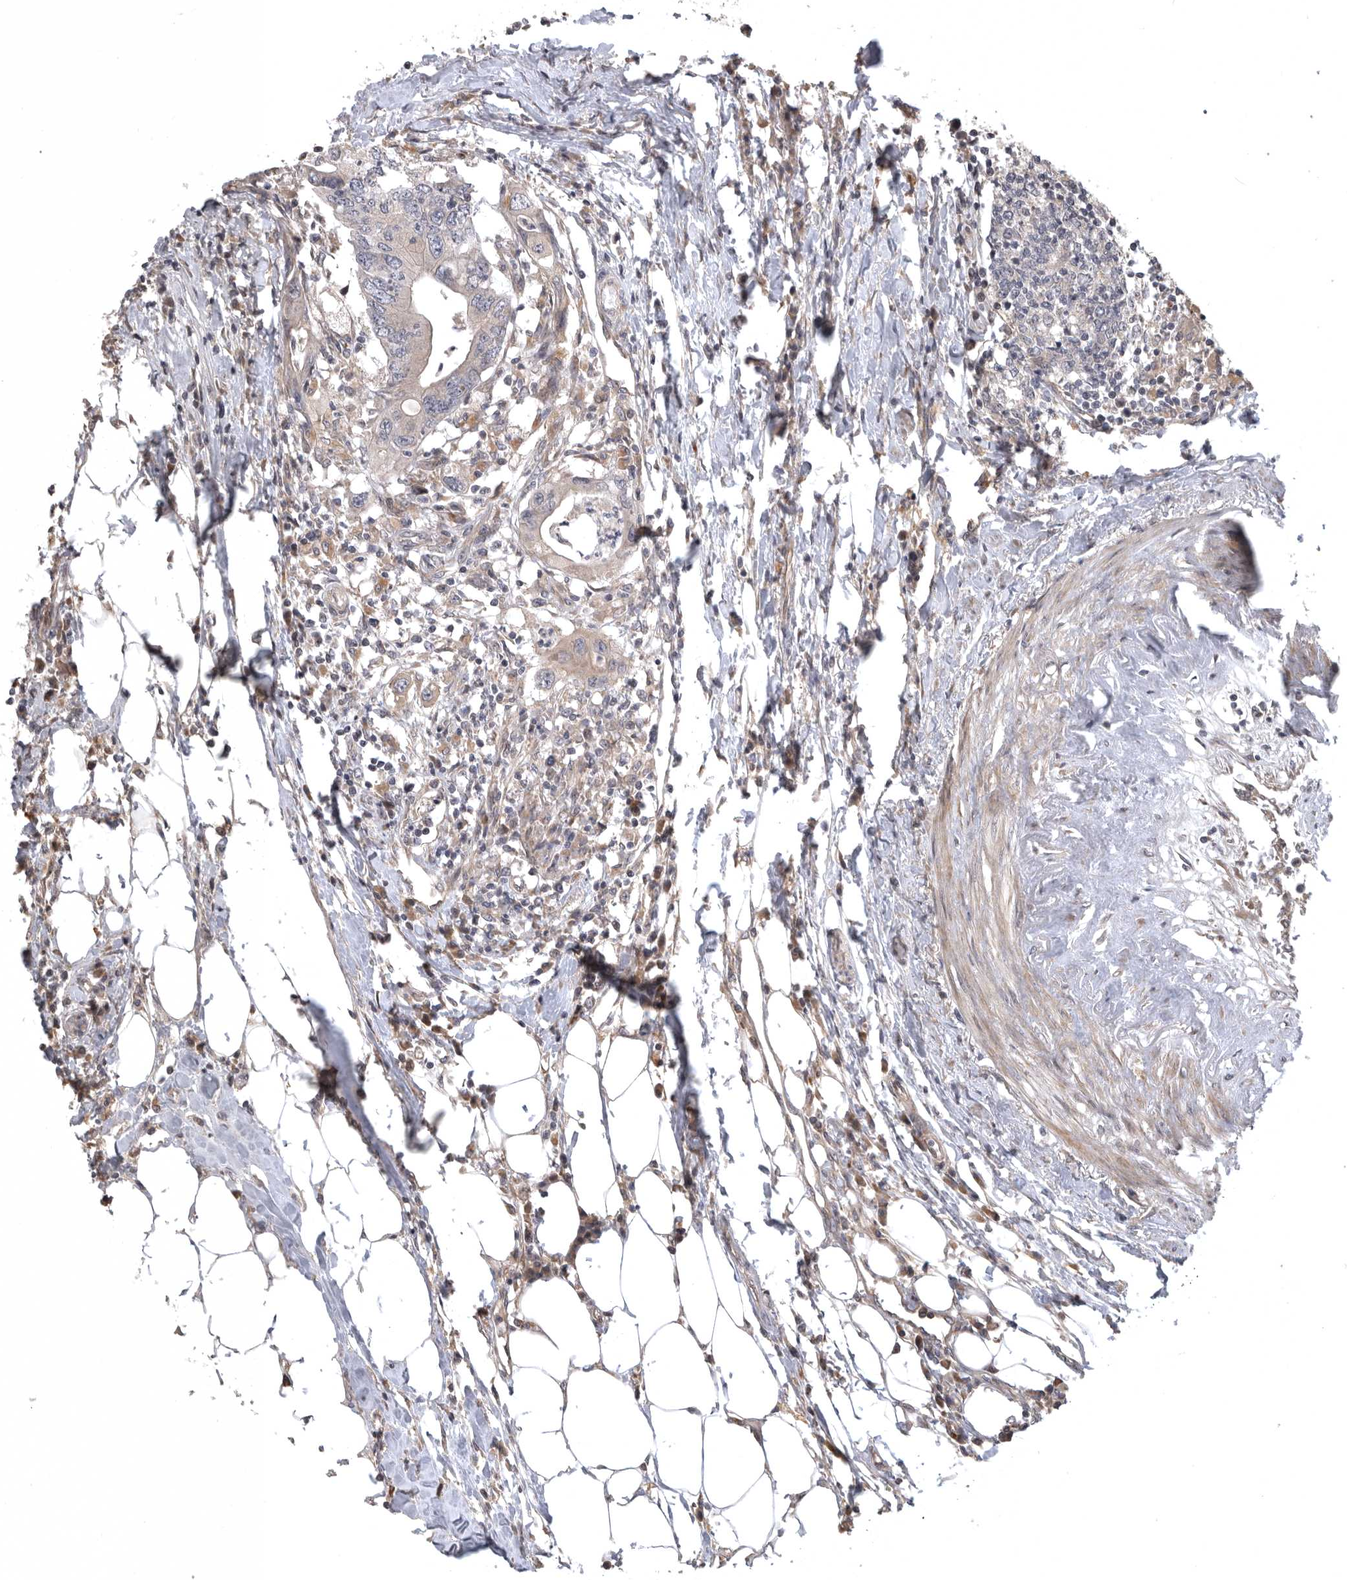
{"staining": {"intensity": "weak", "quantity": "<25%", "location": "cytoplasmic/membranous"}, "tissue": "colorectal cancer", "cell_type": "Tumor cells", "image_type": "cancer", "snomed": [{"axis": "morphology", "description": "Adenocarcinoma, NOS"}, {"axis": "topography", "description": "Colon"}], "caption": "A photomicrograph of human colorectal cancer is negative for staining in tumor cells.", "gene": "CUEDC1", "patient": {"sex": "male", "age": 71}}